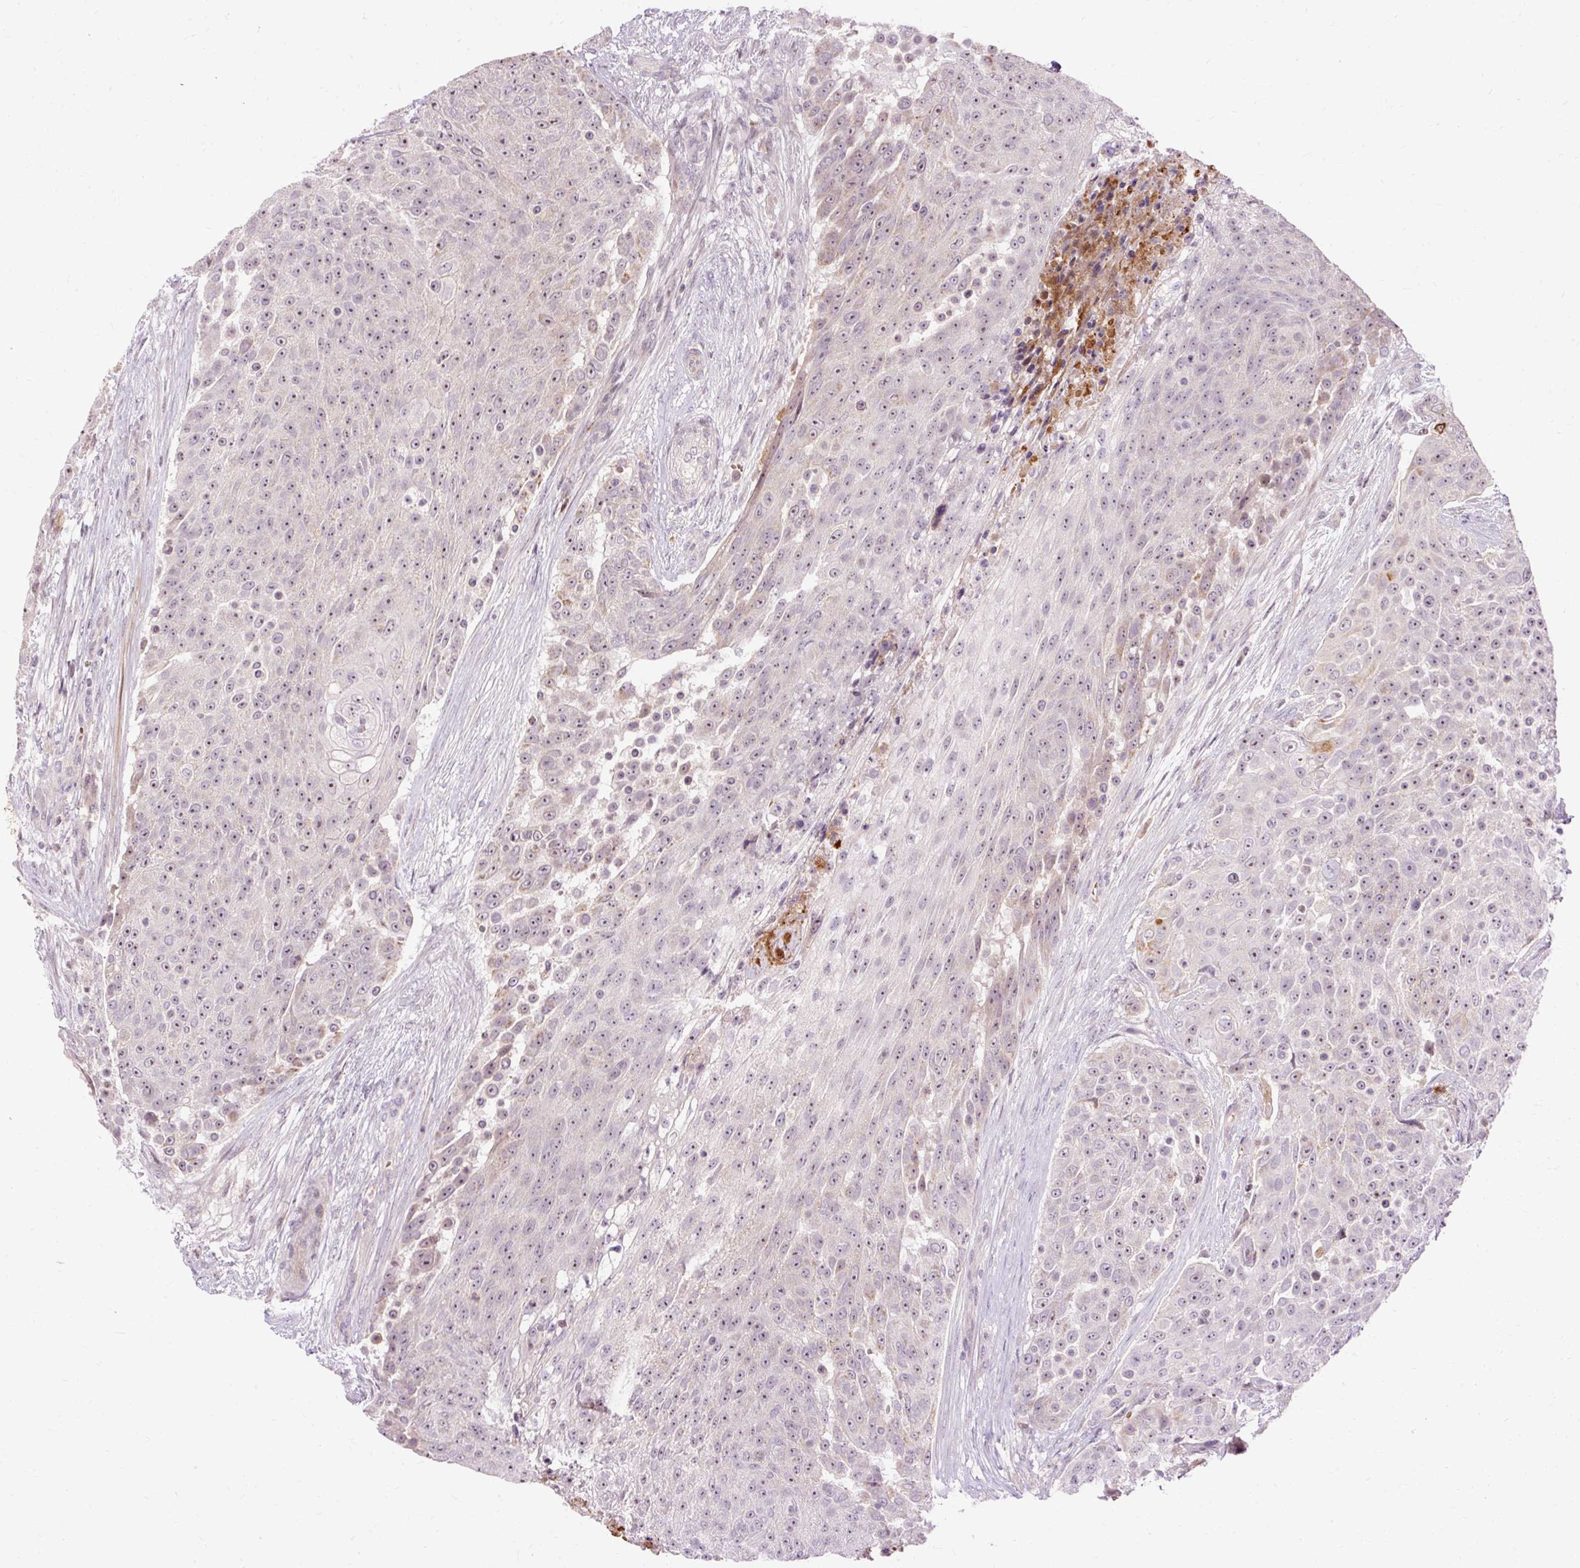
{"staining": {"intensity": "weak", "quantity": "25%-75%", "location": "nuclear"}, "tissue": "urothelial cancer", "cell_type": "Tumor cells", "image_type": "cancer", "snomed": [{"axis": "morphology", "description": "Urothelial carcinoma, High grade"}, {"axis": "topography", "description": "Urinary bladder"}], "caption": "Immunohistochemistry (IHC) photomicrograph of neoplastic tissue: human urothelial carcinoma (high-grade) stained using immunohistochemistry reveals low levels of weak protein expression localized specifically in the nuclear of tumor cells, appearing as a nuclear brown color.", "gene": "CEBPZ", "patient": {"sex": "female", "age": 63}}